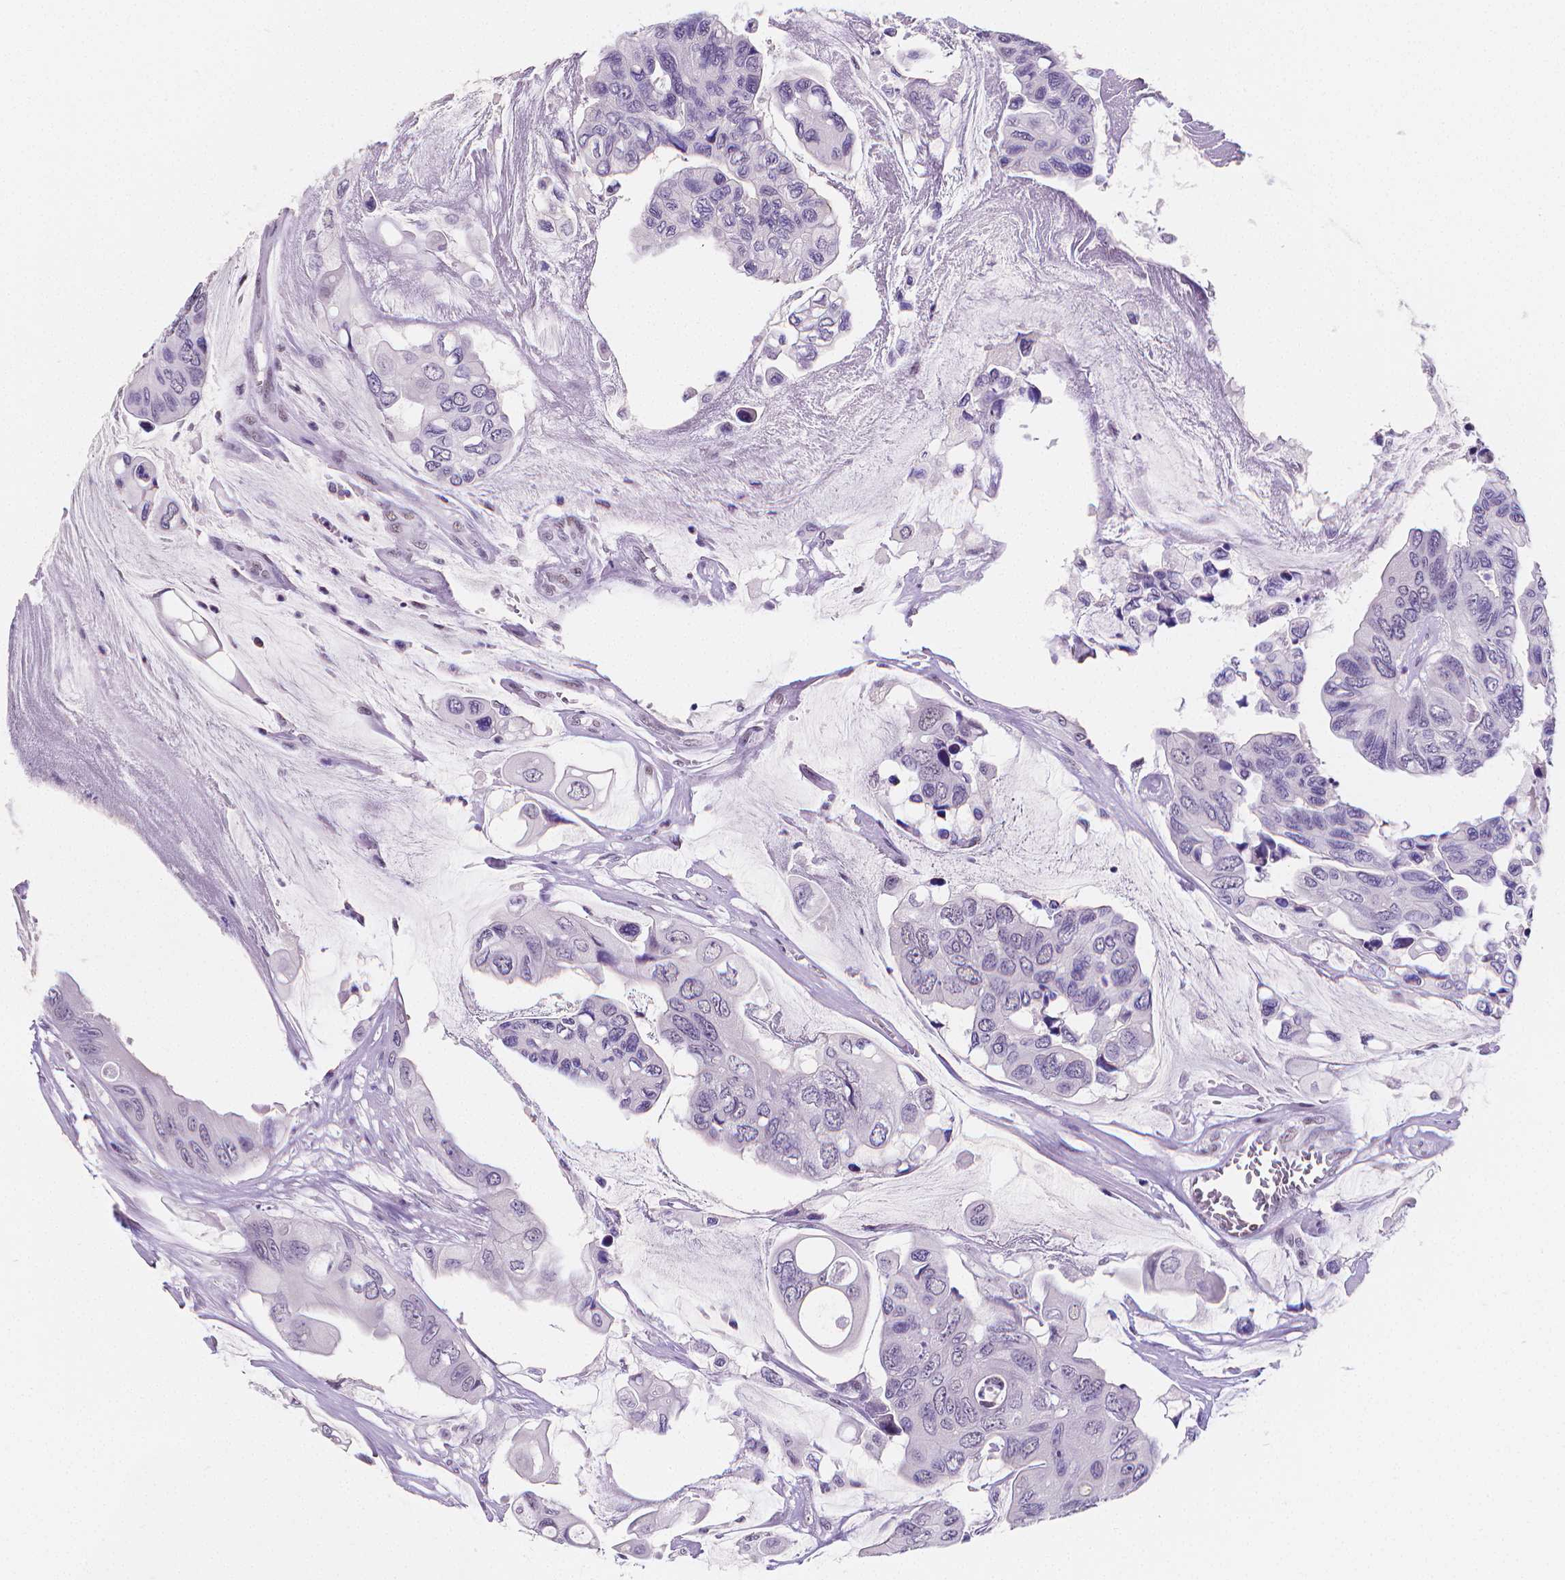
{"staining": {"intensity": "negative", "quantity": "none", "location": "none"}, "tissue": "colorectal cancer", "cell_type": "Tumor cells", "image_type": "cancer", "snomed": [{"axis": "morphology", "description": "Adenocarcinoma, NOS"}, {"axis": "topography", "description": "Rectum"}], "caption": "Tumor cells are negative for brown protein staining in colorectal cancer (adenocarcinoma).", "gene": "MEF2C", "patient": {"sex": "male", "age": 63}}